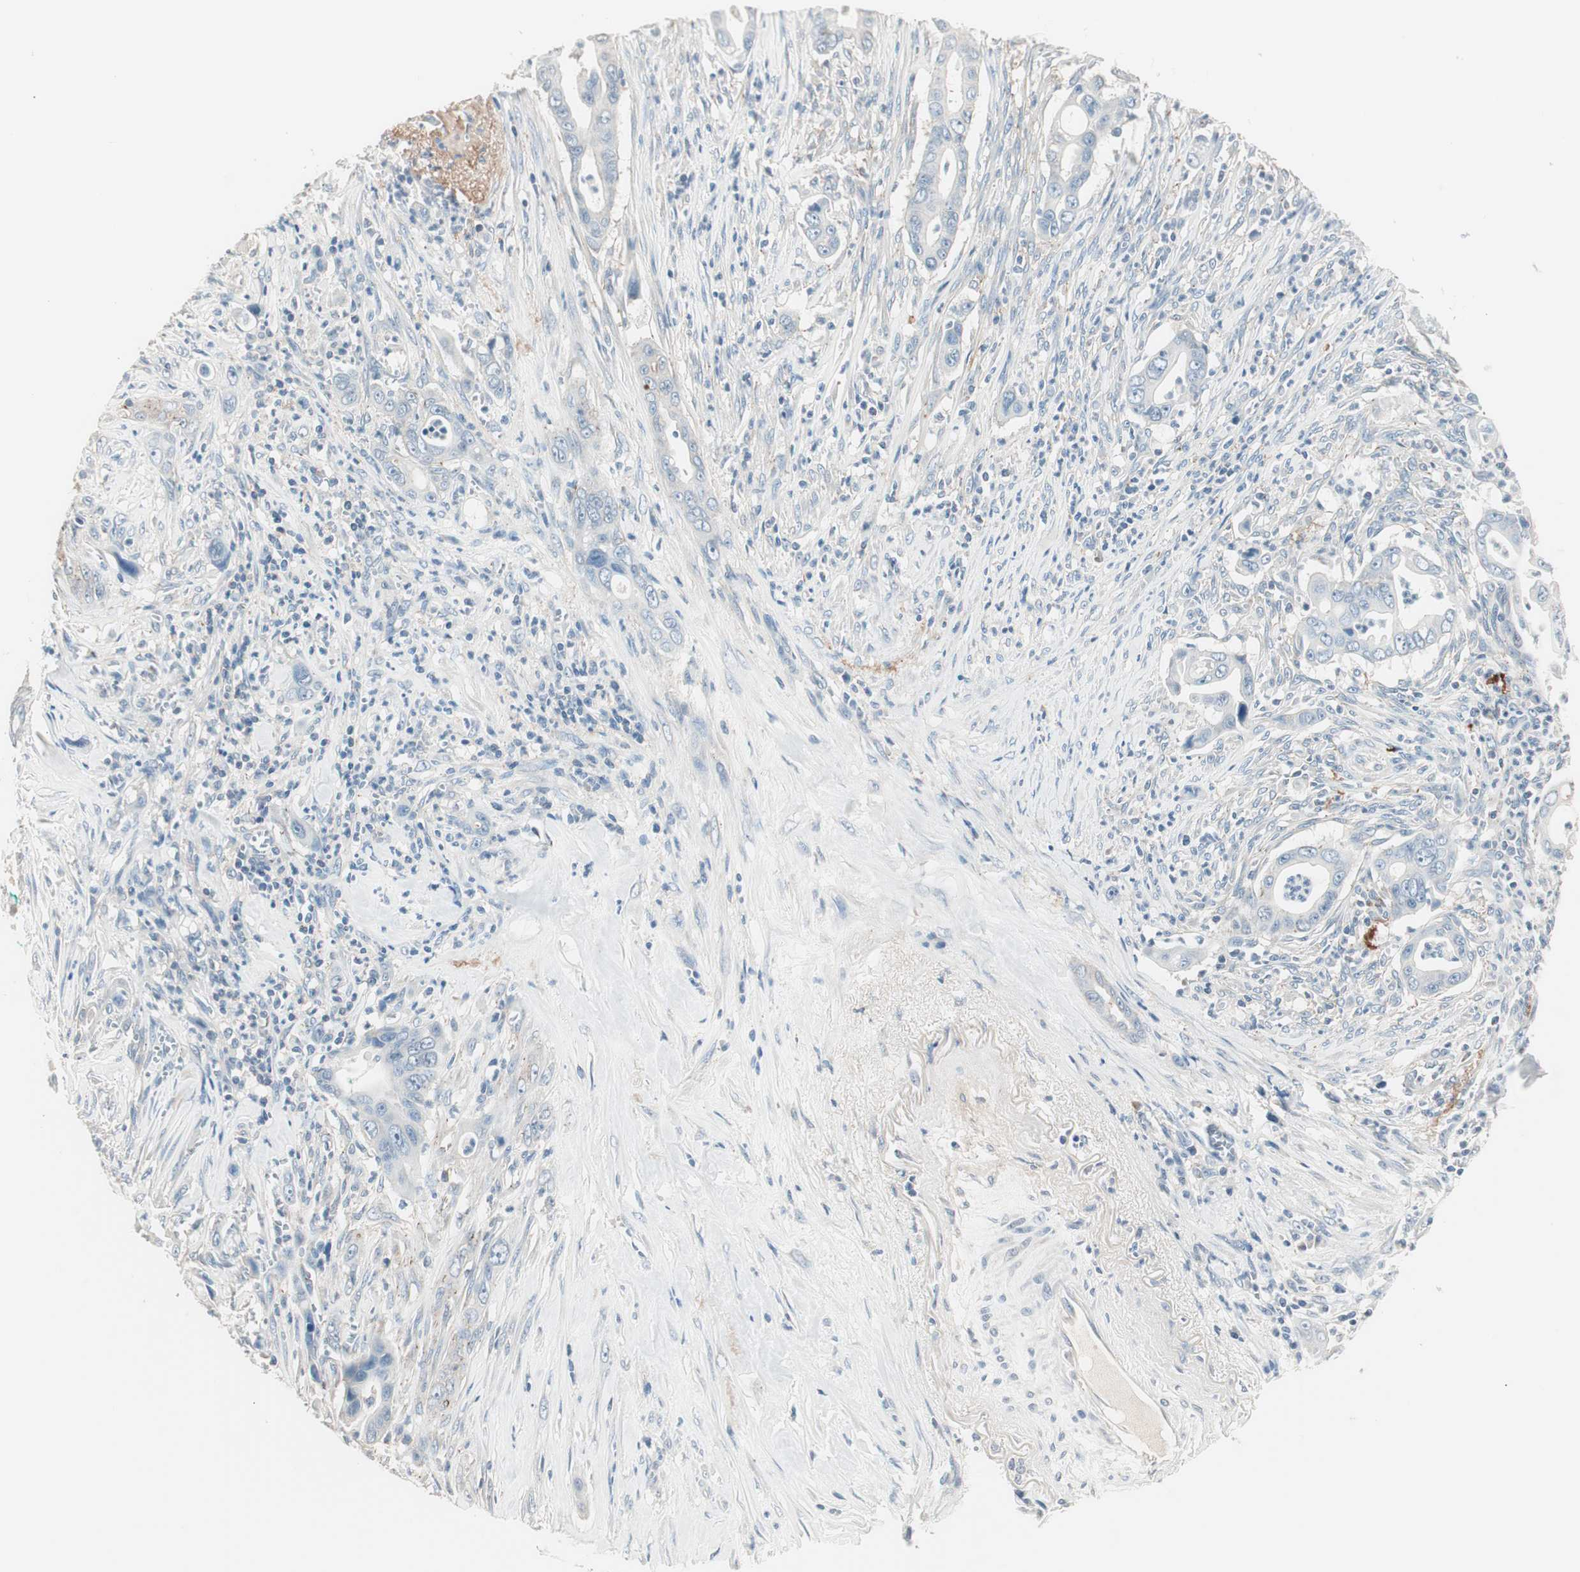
{"staining": {"intensity": "negative", "quantity": "none", "location": "none"}, "tissue": "pancreatic cancer", "cell_type": "Tumor cells", "image_type": "cancer", "snomed": [{"axis": "morphology", "description": "Adenocarcinoma, NOS"}, {"axis": "topography", "description": "Pancreas"}], "caption": "IHC micrograph of human pancreatic cancer (adenocarcinoma) stained for a protein (brown), which demonstrates no expression in tumor cells.", "gene": "RAD54B", "patient": {"sex": "male", "age": 59}}